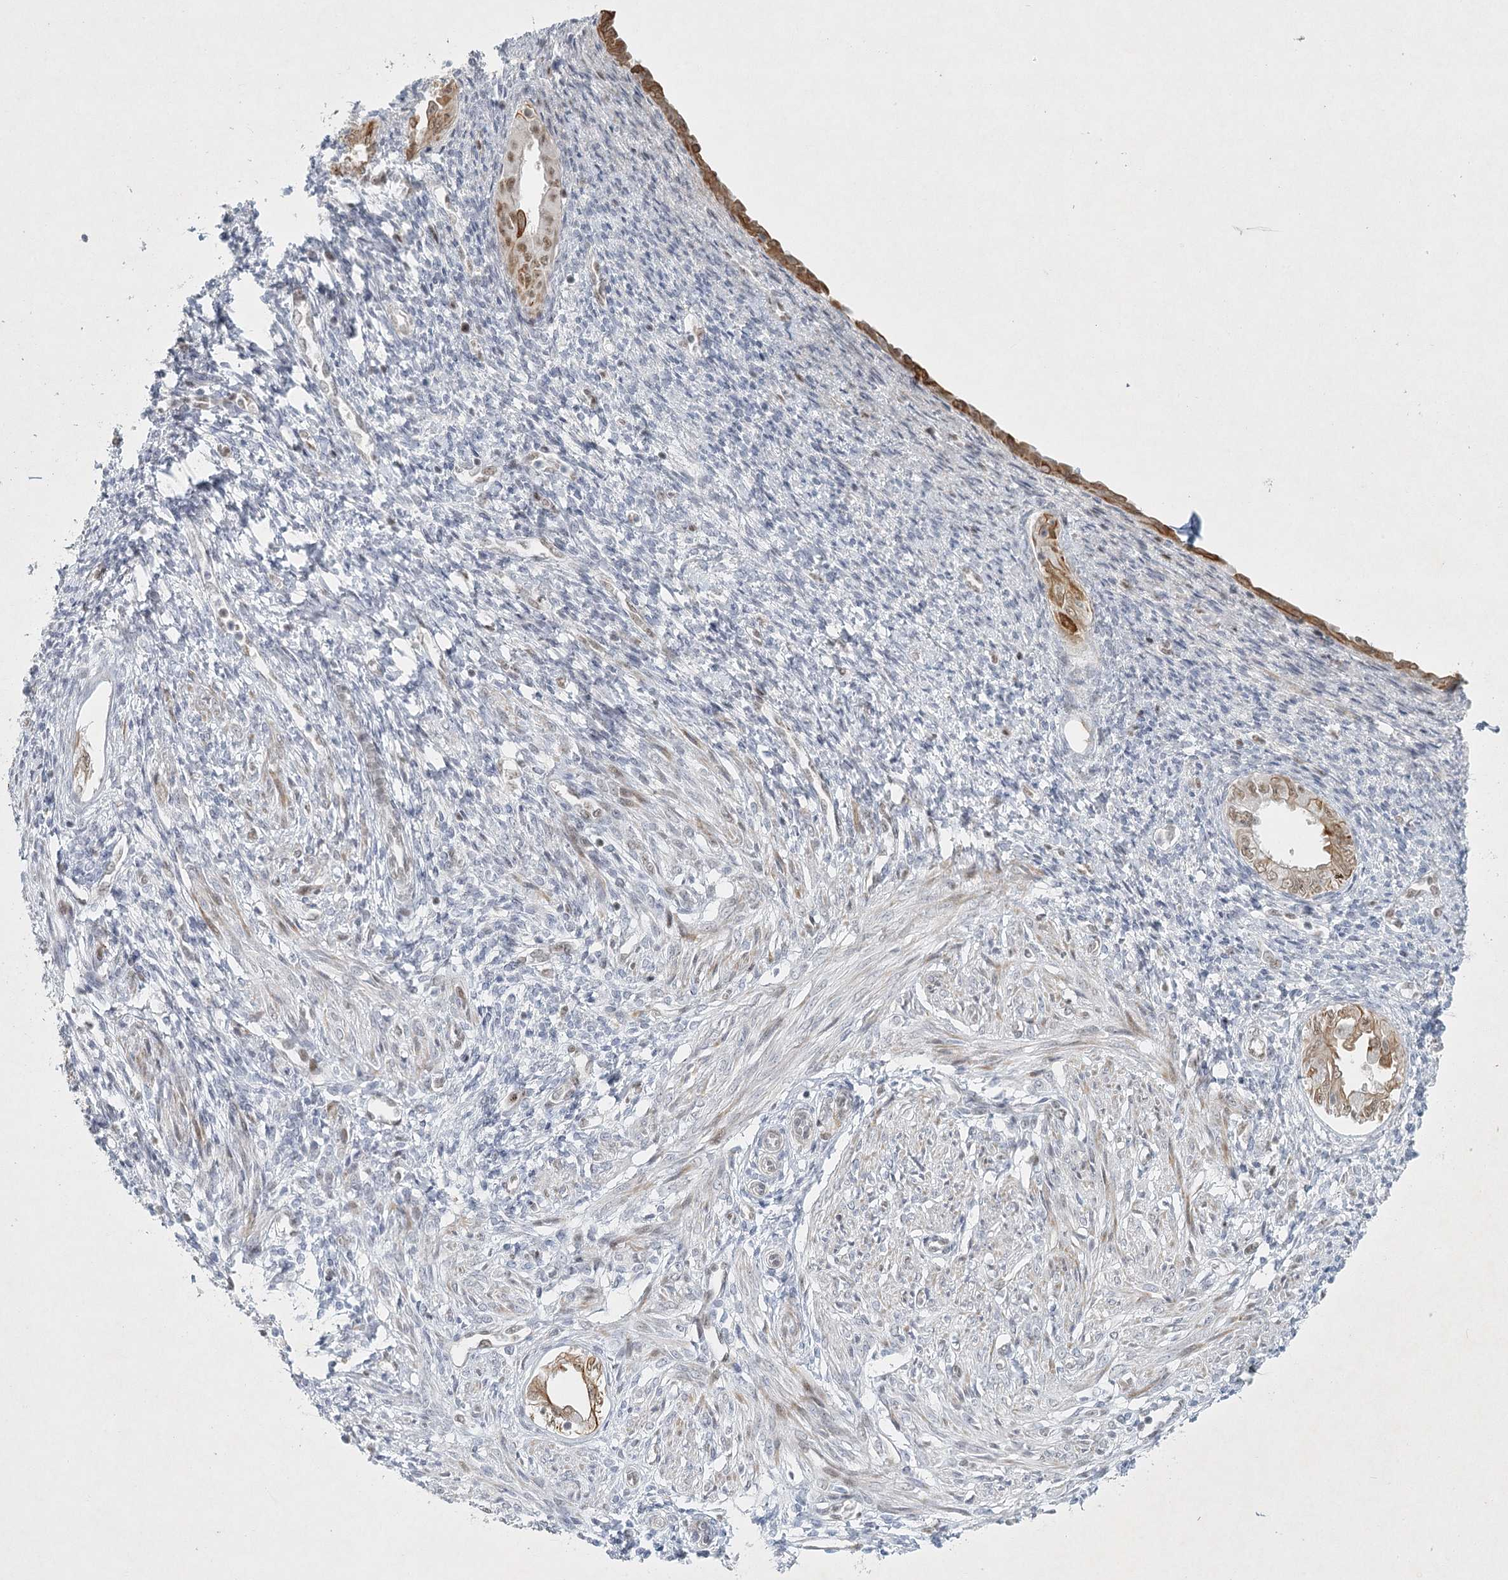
{"staining": {"intensity": "negative", "quantity": "none", "location": "none"}, "tissue": "endometrium", "cell_type": "Cells in endometrial stroma", "image_type": "normal", "snomed": [{"axis": "morphology", "description": "Normal tissue, NOS"}, {"axis": "topography", "description": "Endometrium"}], "caption": "This is a photomicrograph of immunohistochemistry staining of normal endometrium, which shows no positivity in cells in endometrial stroma. (DAB (3,3'-diaminobenzidine) IHC, high magnification).", "gene": "U2SURP", "patient": {"sex": "female", "age": 66}}